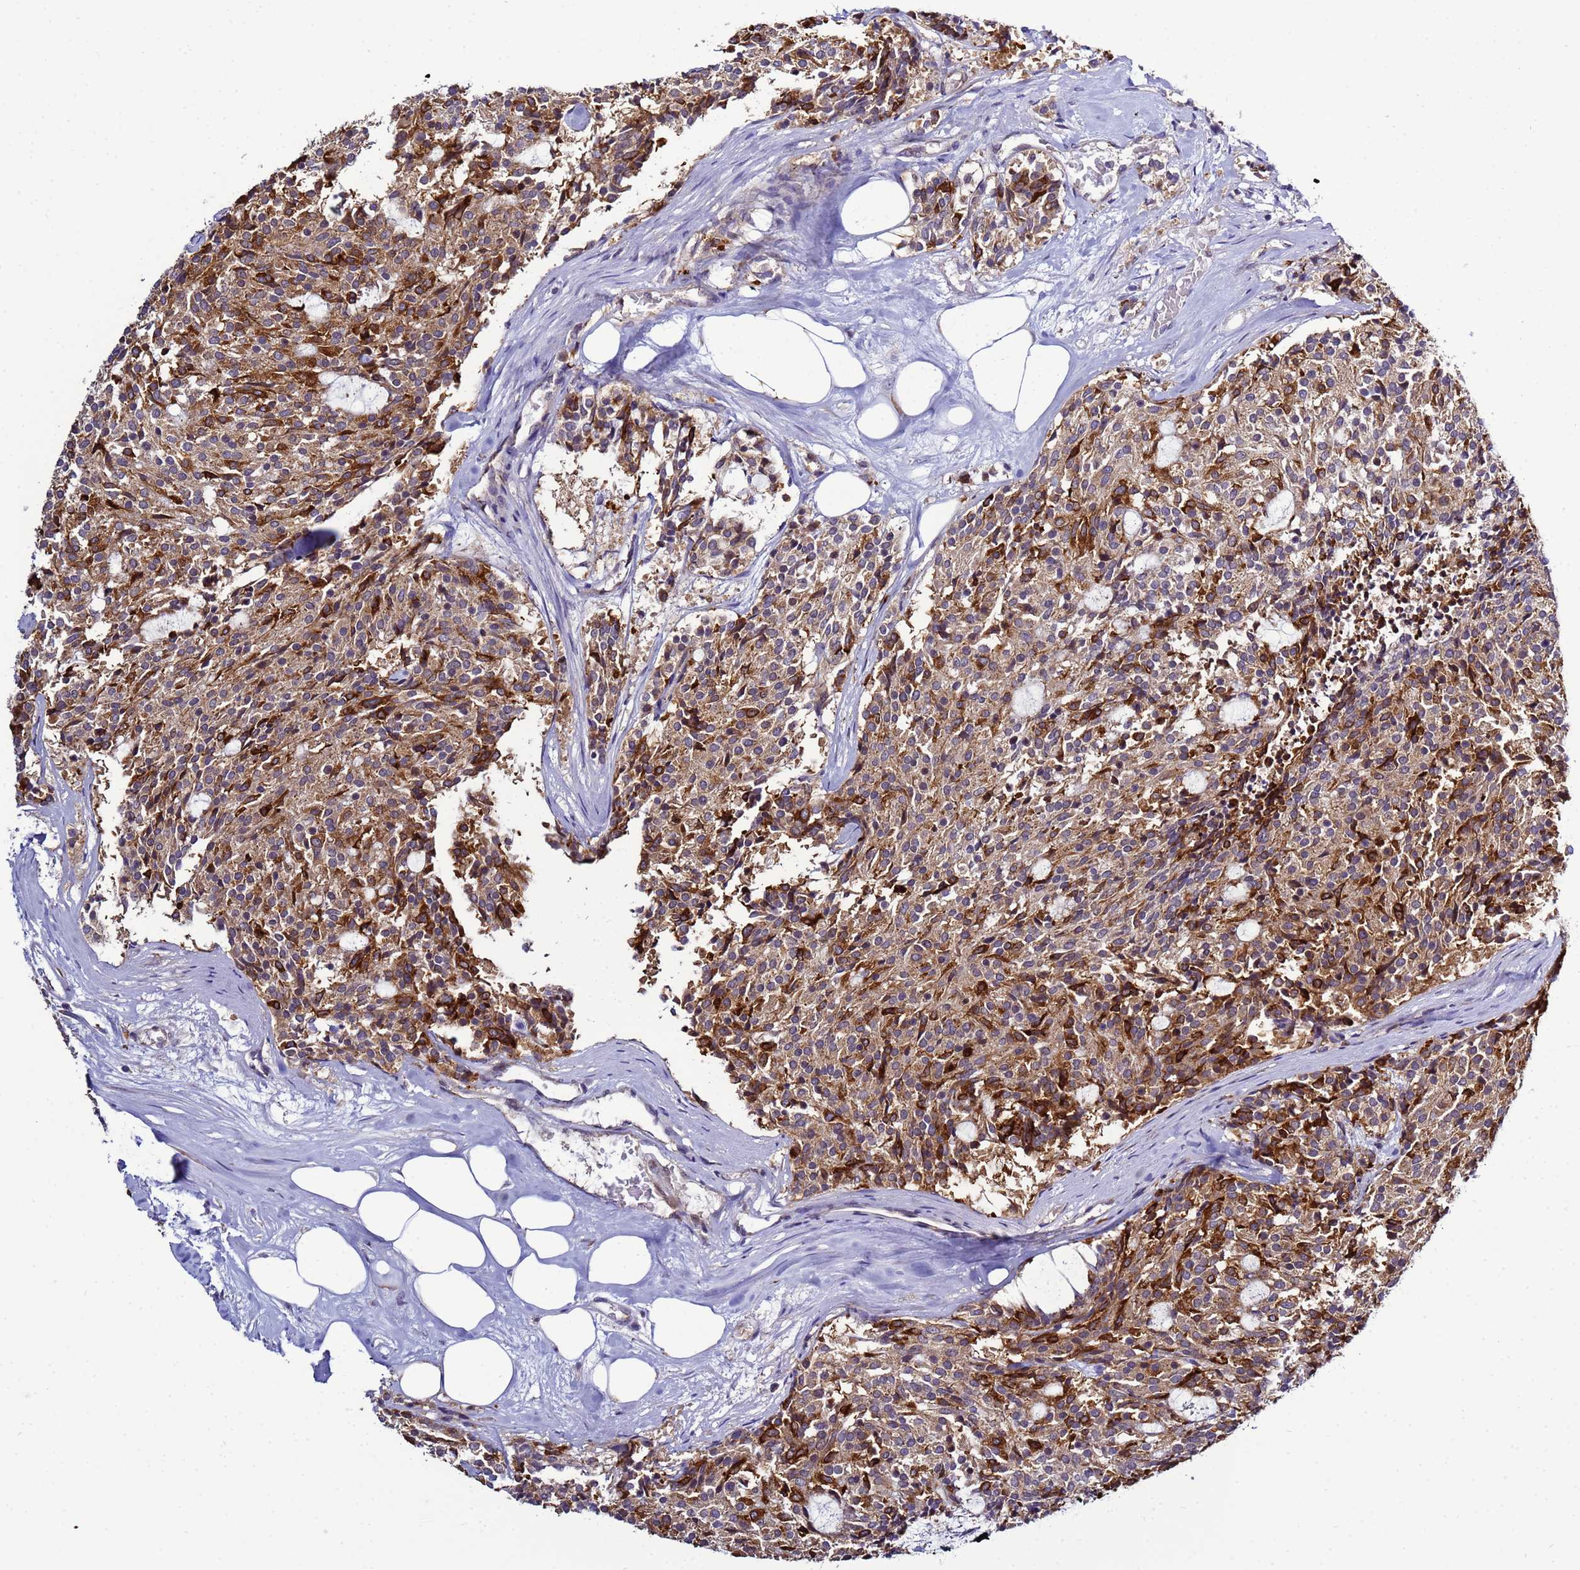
{"staining": {"intensity": "strong", "quantity": "25%-75%", "location": "cytoplasmic/membranous"}, "tissue": "carcinoid", "cell_type": "Tumor cells", "image_type": "cancer", "snomed": [{"axis": "morphology", "description": "Carcinoid, malignant, NOS"}, {"axis": "topography", "description": "Pancreas"}], "caption": "Protein analysis of malignant carcinoid tissue shows strong cytoplasmic/membranous expression in about 25%-75% of tumor cells. (Stains: DAB in brown, nuclei in blue, Microscopy: brightfield microscopy at high magnification).", "gene": "NOL8", "patient": {"sex": "female", "age": 54}}